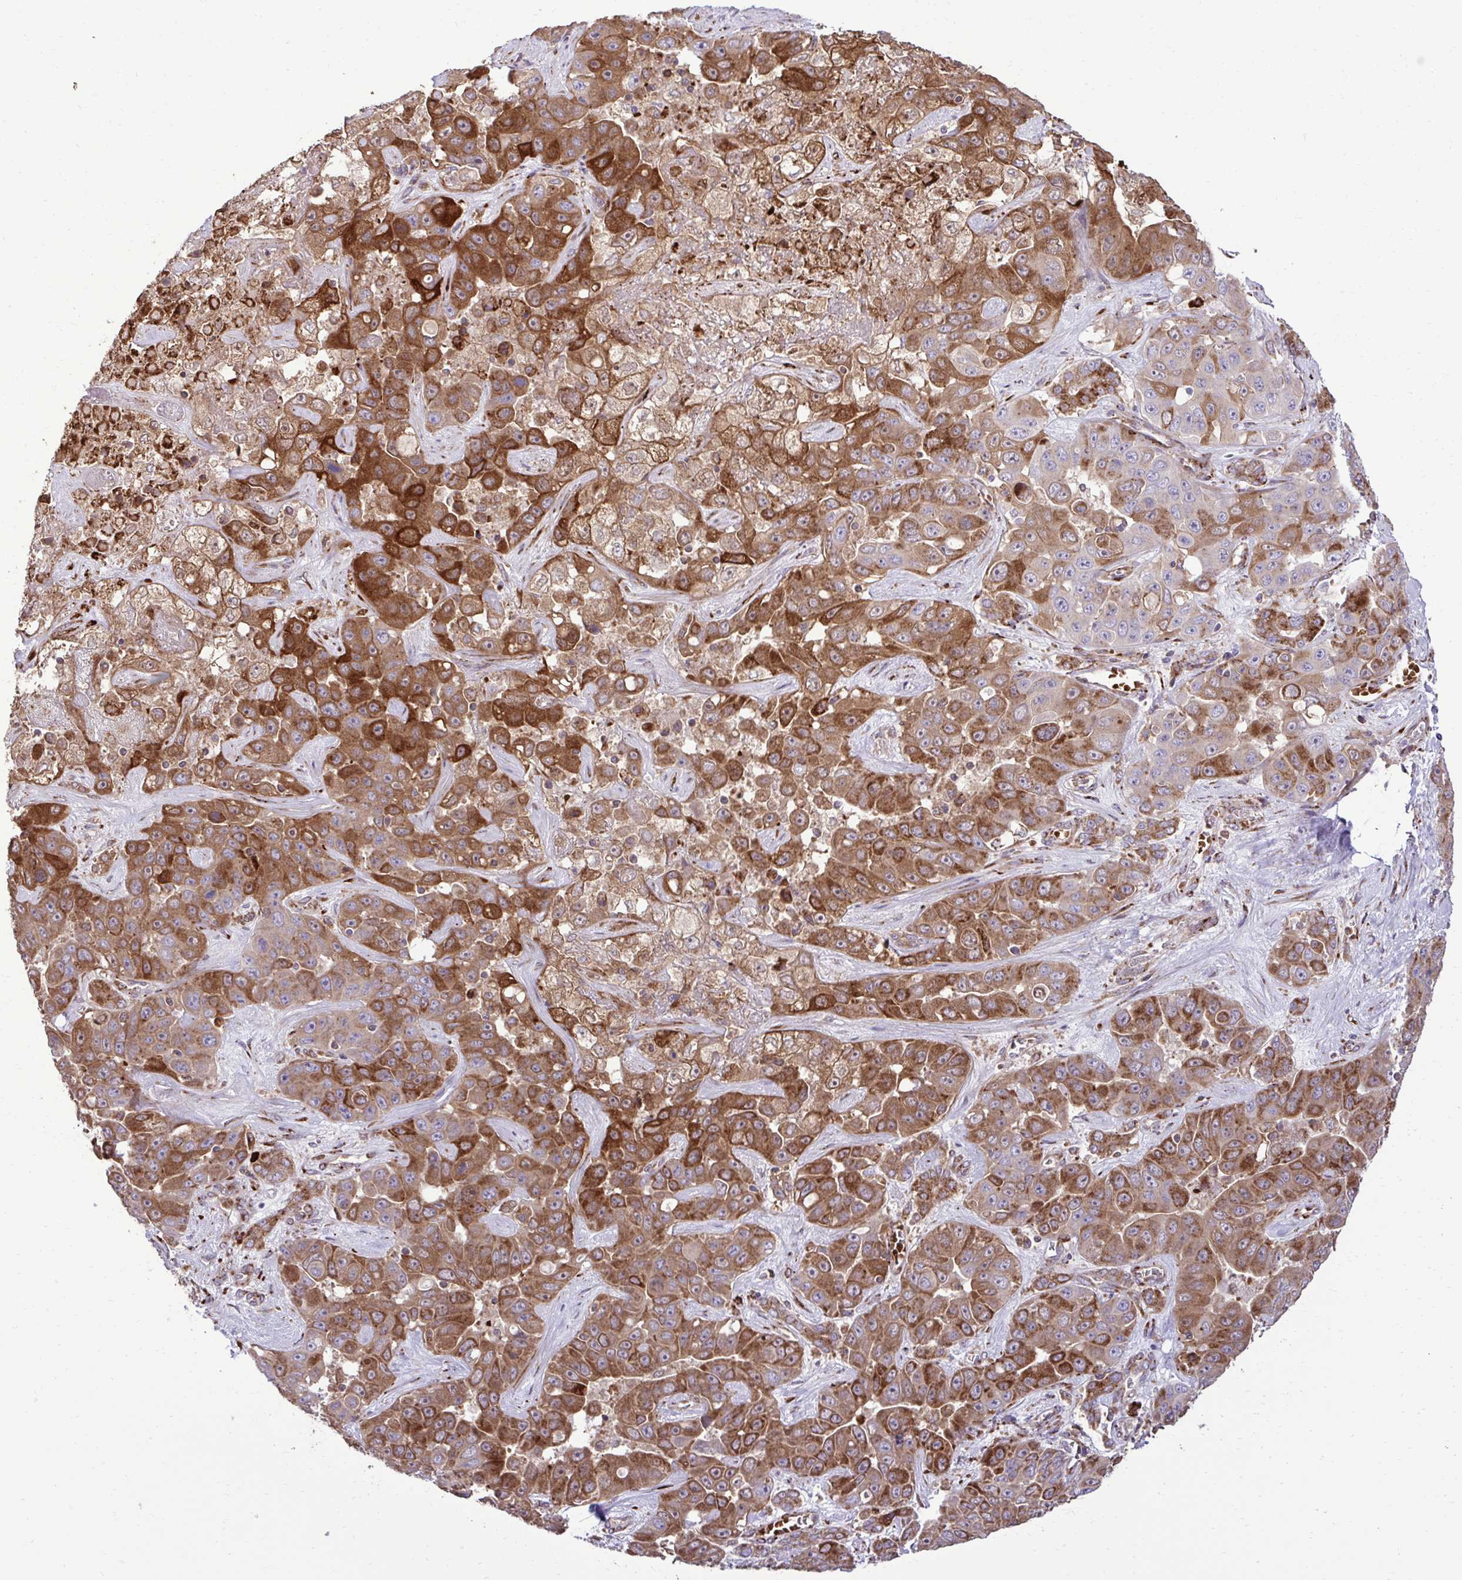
{"staining": {"intensity": "moderate", "quantity": ">75%", "location": "cytoplasmic/membranous"}, "tissue": "liver cancer", "cell_type": "Tumor cells", "image_type": "cancer", "snomed": [{"axis": "morphology", "description": "Cholangiocarcinoma"}, {"axis": "topography", "description": "Liver"}], "caption": "A photomicrograph of liver cancer (cholangiocarcinoma) stained for a protein demonstrates moderate cytoplasmic/membranous brown staining in tumor cells.", "gene": "LIMS1", "patient": {"sex": "female", "age": 52}}